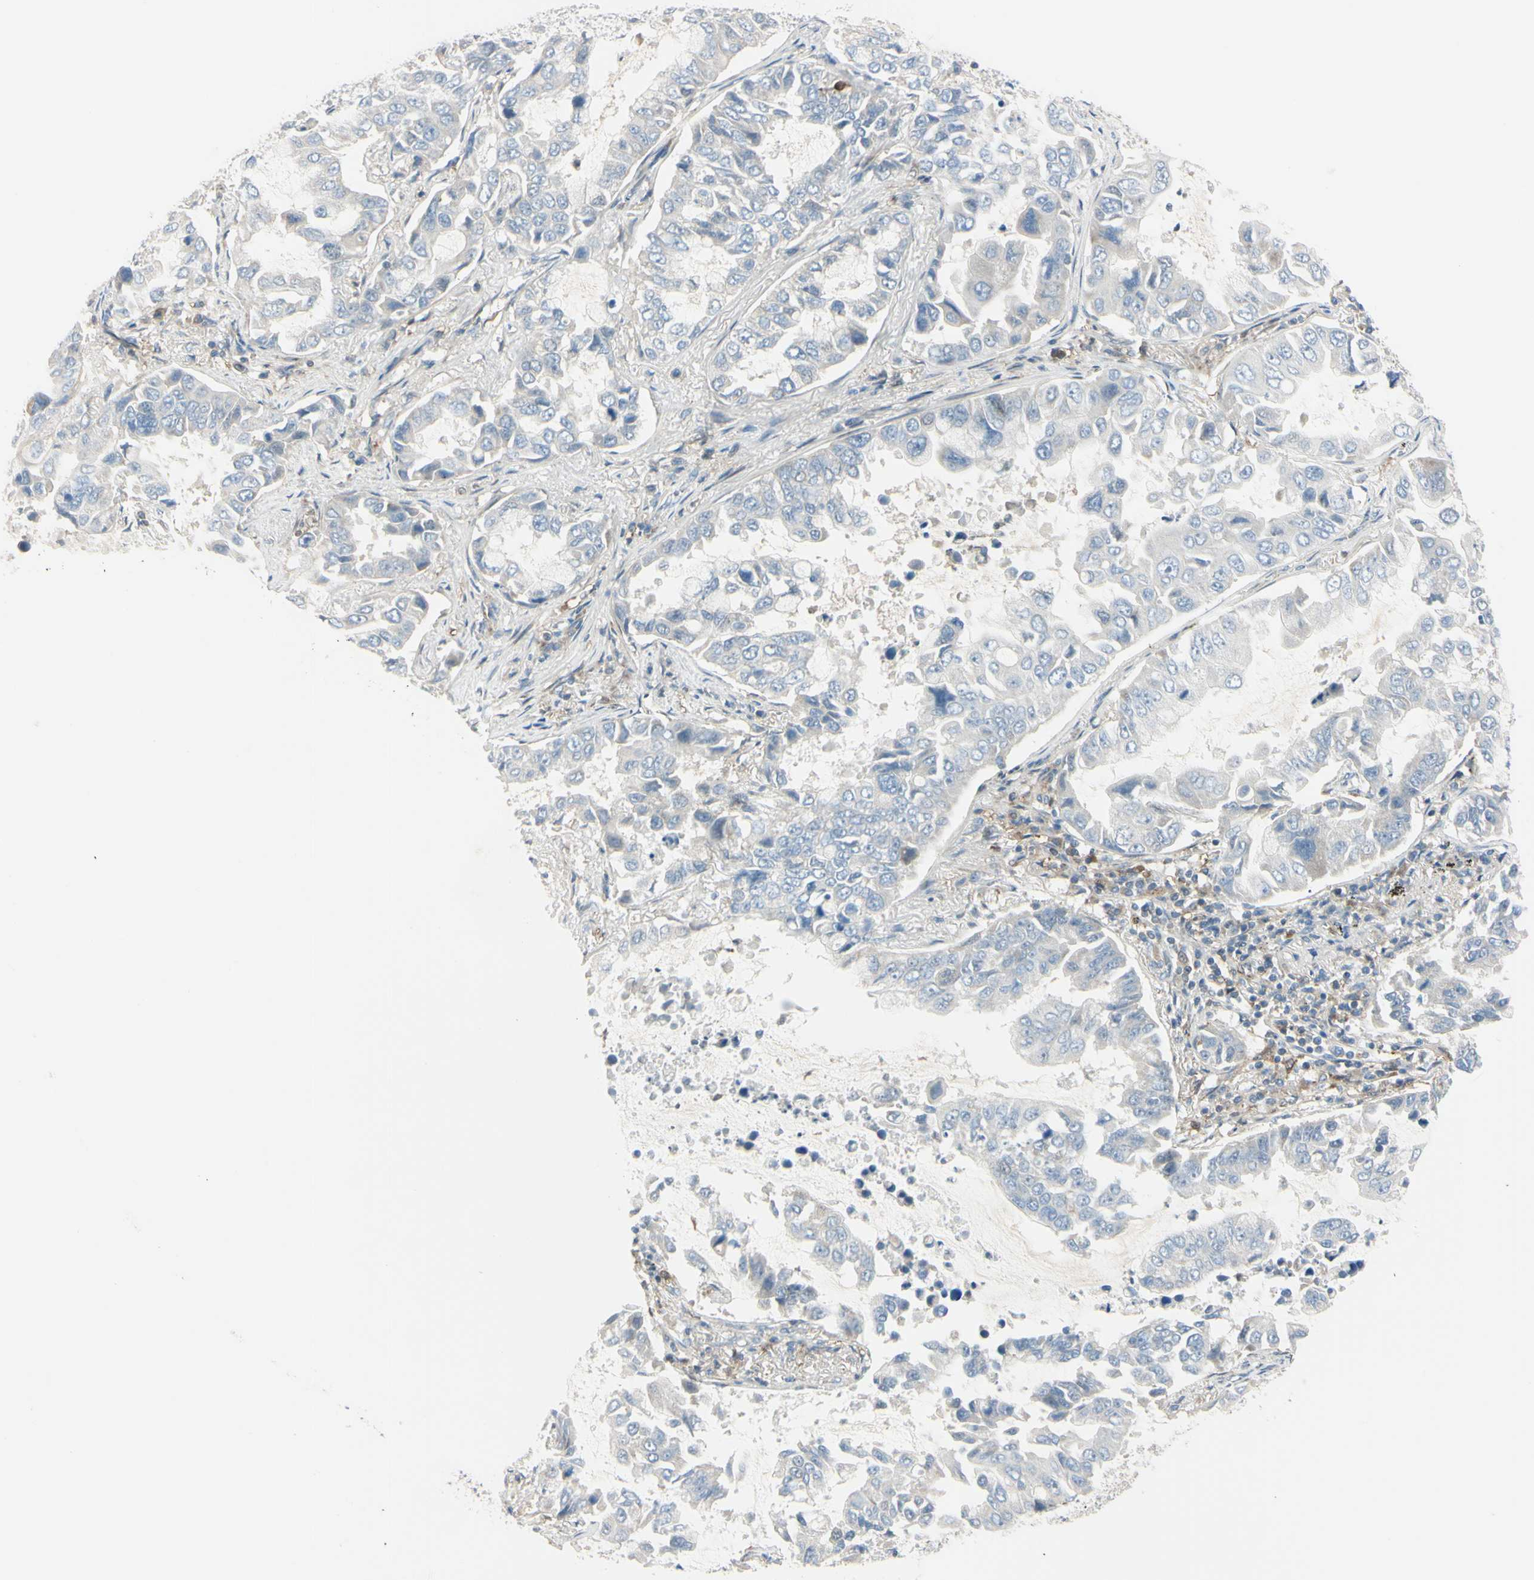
{"staining": {"intensity": "weak", "quantity": ">75%", "location": "cytoplasmic/membranous"}, "tissue": "lung cancer", "cell_type": "Tumor cells", "image_type": "cancer", "snomed": [{"axis": "morphology", "description": "Adenocarcinoma, NOS"}, {"axis": "topography", "description": "Lung"}], "caption": "A photomicrograph of adenocarcinoma (lung) stained for a protein demonstrates weak cytoplasmic/membranous brown staining in tumor cells.", "gene": "CYRIB", "patient": {"sex": "male", "age": 64}}